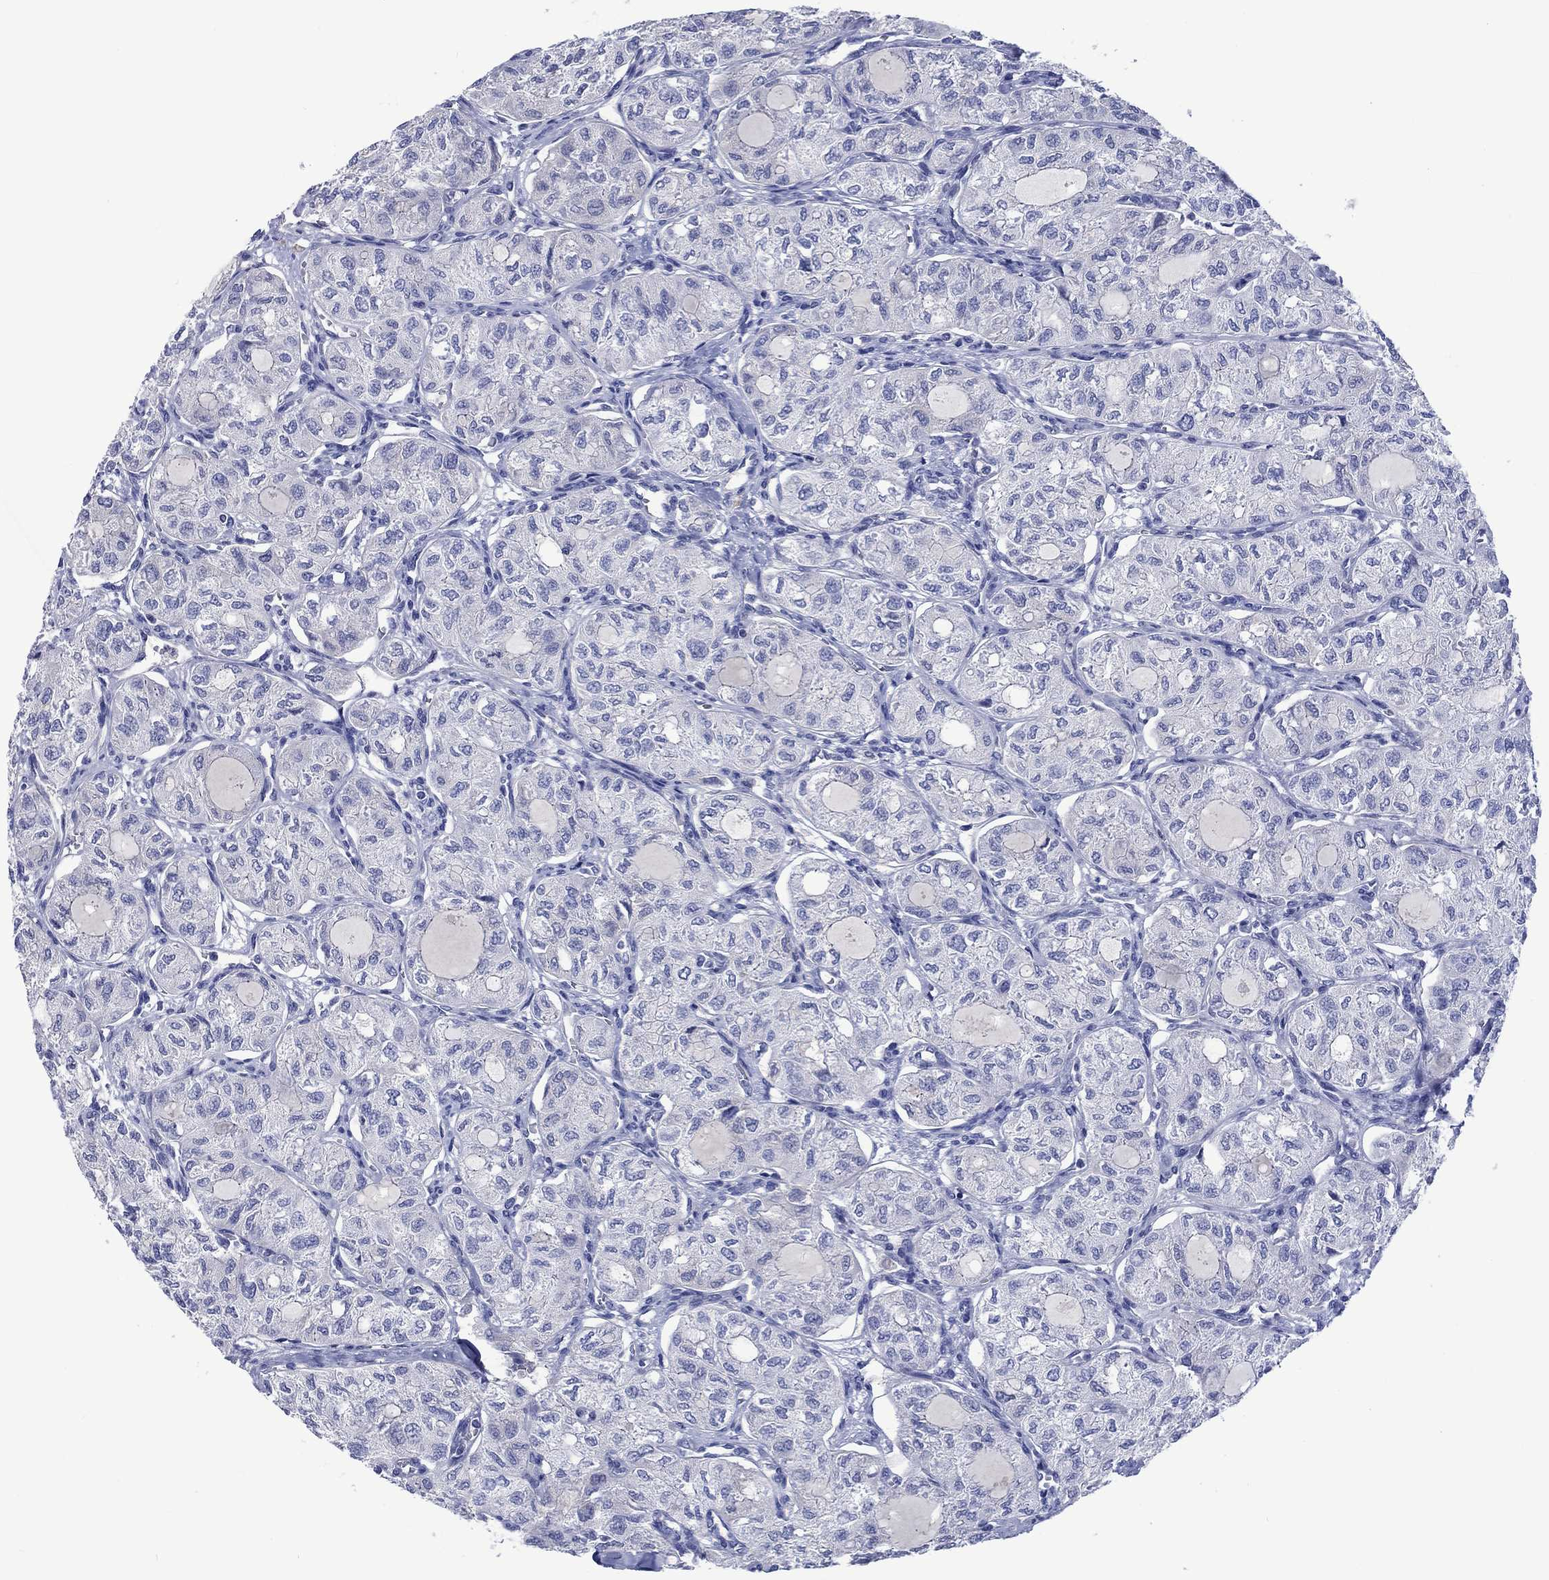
{"staining": {"intensity": "negative", "quantity": "none", "location": "none"}, "tissue": "thyroid cancer", "cell_type": "Tumor cells", "image_type": "cancer", "snomed": [{"axis": "morphology", "description": "Follicular adenoma carcinoma, NOS"}, {"axis": "topography", "description": "Thyroid gland"}], "caption": "A high-resolution image shows immunohistochemistry (IHC) staining of thyroid follicular adenoma carcinoma, which exhibits no significant expression in tumor cells.", "gene": "TOMM20L", "patient": {"sex": "male", "age": 75}}